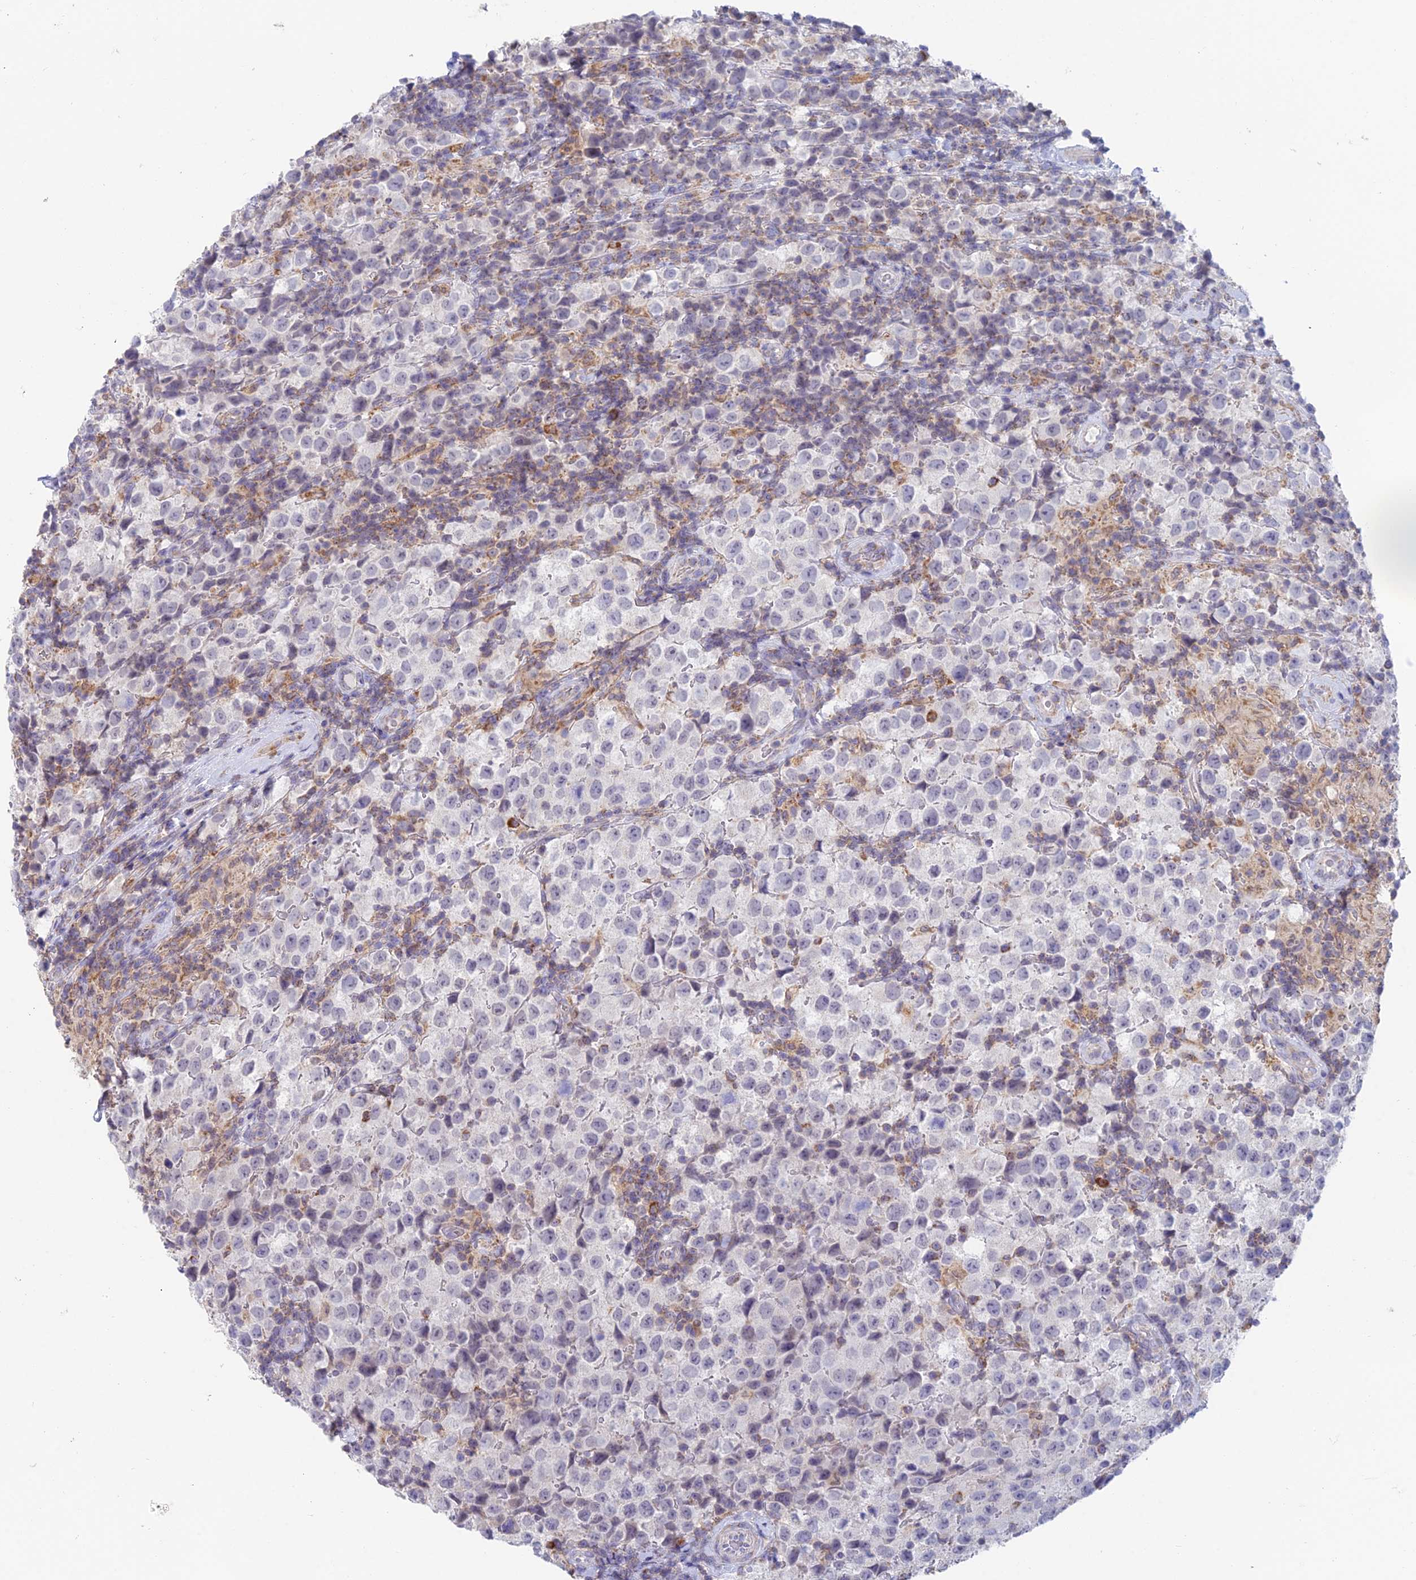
{"staining": {"intensity": "negative", "quantity": "none", "location": "none"}, "tissue": "testis cancer", "cell_type": "Tumor cells", "image_type": "cancer", "snomed": [{"axis": "morphology", "description": "Seminoma, NOS"}, {"axis": "morphology", "description": "Carcinoma, Embryonal, NOS"}, {"axis": "topography", "description": "Testis"}], "caption": "Micrograph shows no protein positivity in tumor cells of testis seminoma tissue. (Immunohistochemistry, brightfield microscopy, high magnification).", "gene": "REXO5", "patient": {"sex": "male", "age": 41}}